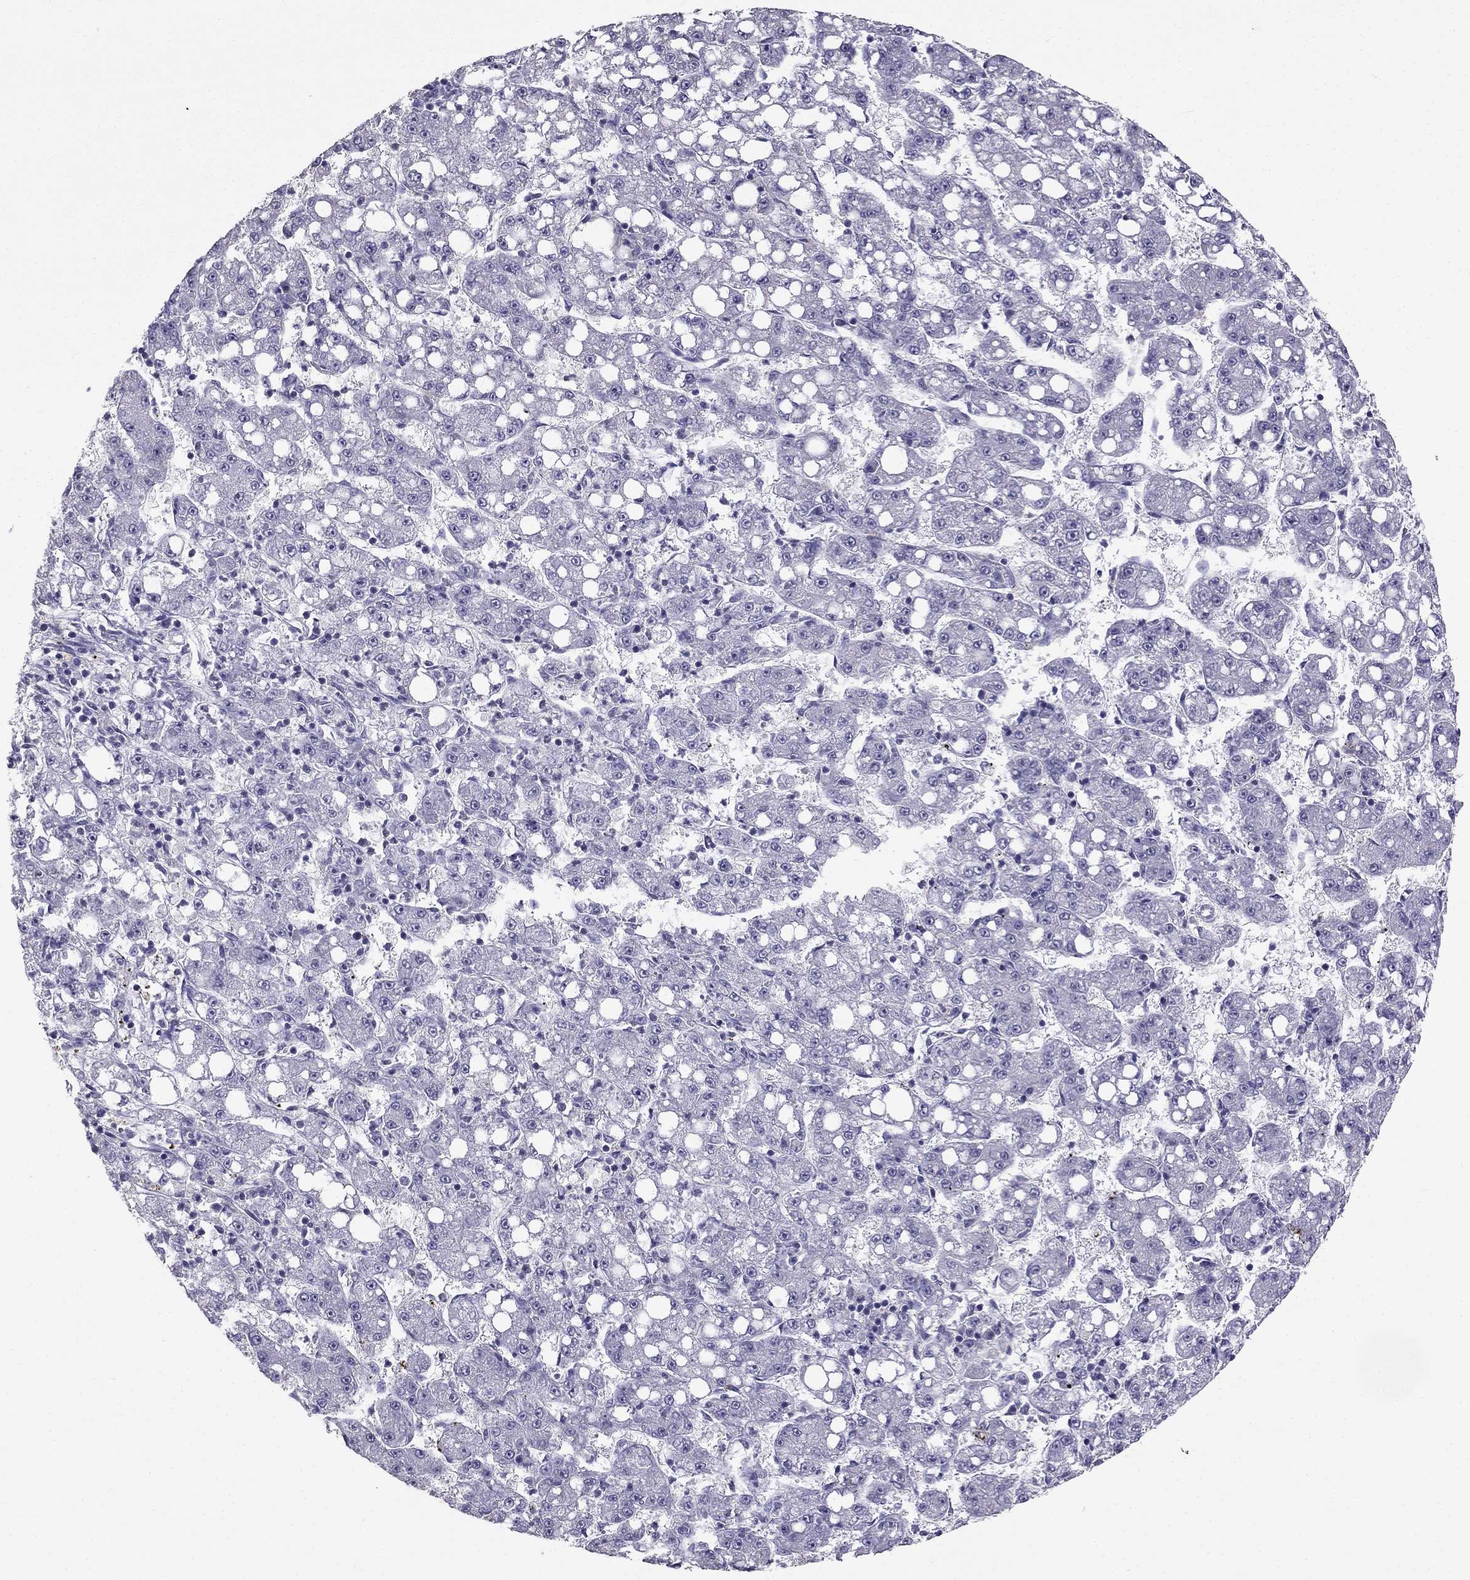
{"staining": {"intensity": "negative", "quantity": "none", "location": "none"}, "tissue": "liver cancer", "cell_type": "Tumor cells", "image_type": "cancer", "snomed": [{"axis": "morphology", "description": "Carcinoma, Hepatocellular, NOS"}, {"axis": "topography", "description": "Liver"}], "caption": "DAB (3,3'-diaminobenzidine) immunohistochemical staining of liver cancer (hepatocellular carcinoma) demonstrates no significant expression in tumor cells.", "gene": "LMTK3", "patient": {"sex": "female", "age": 65}}